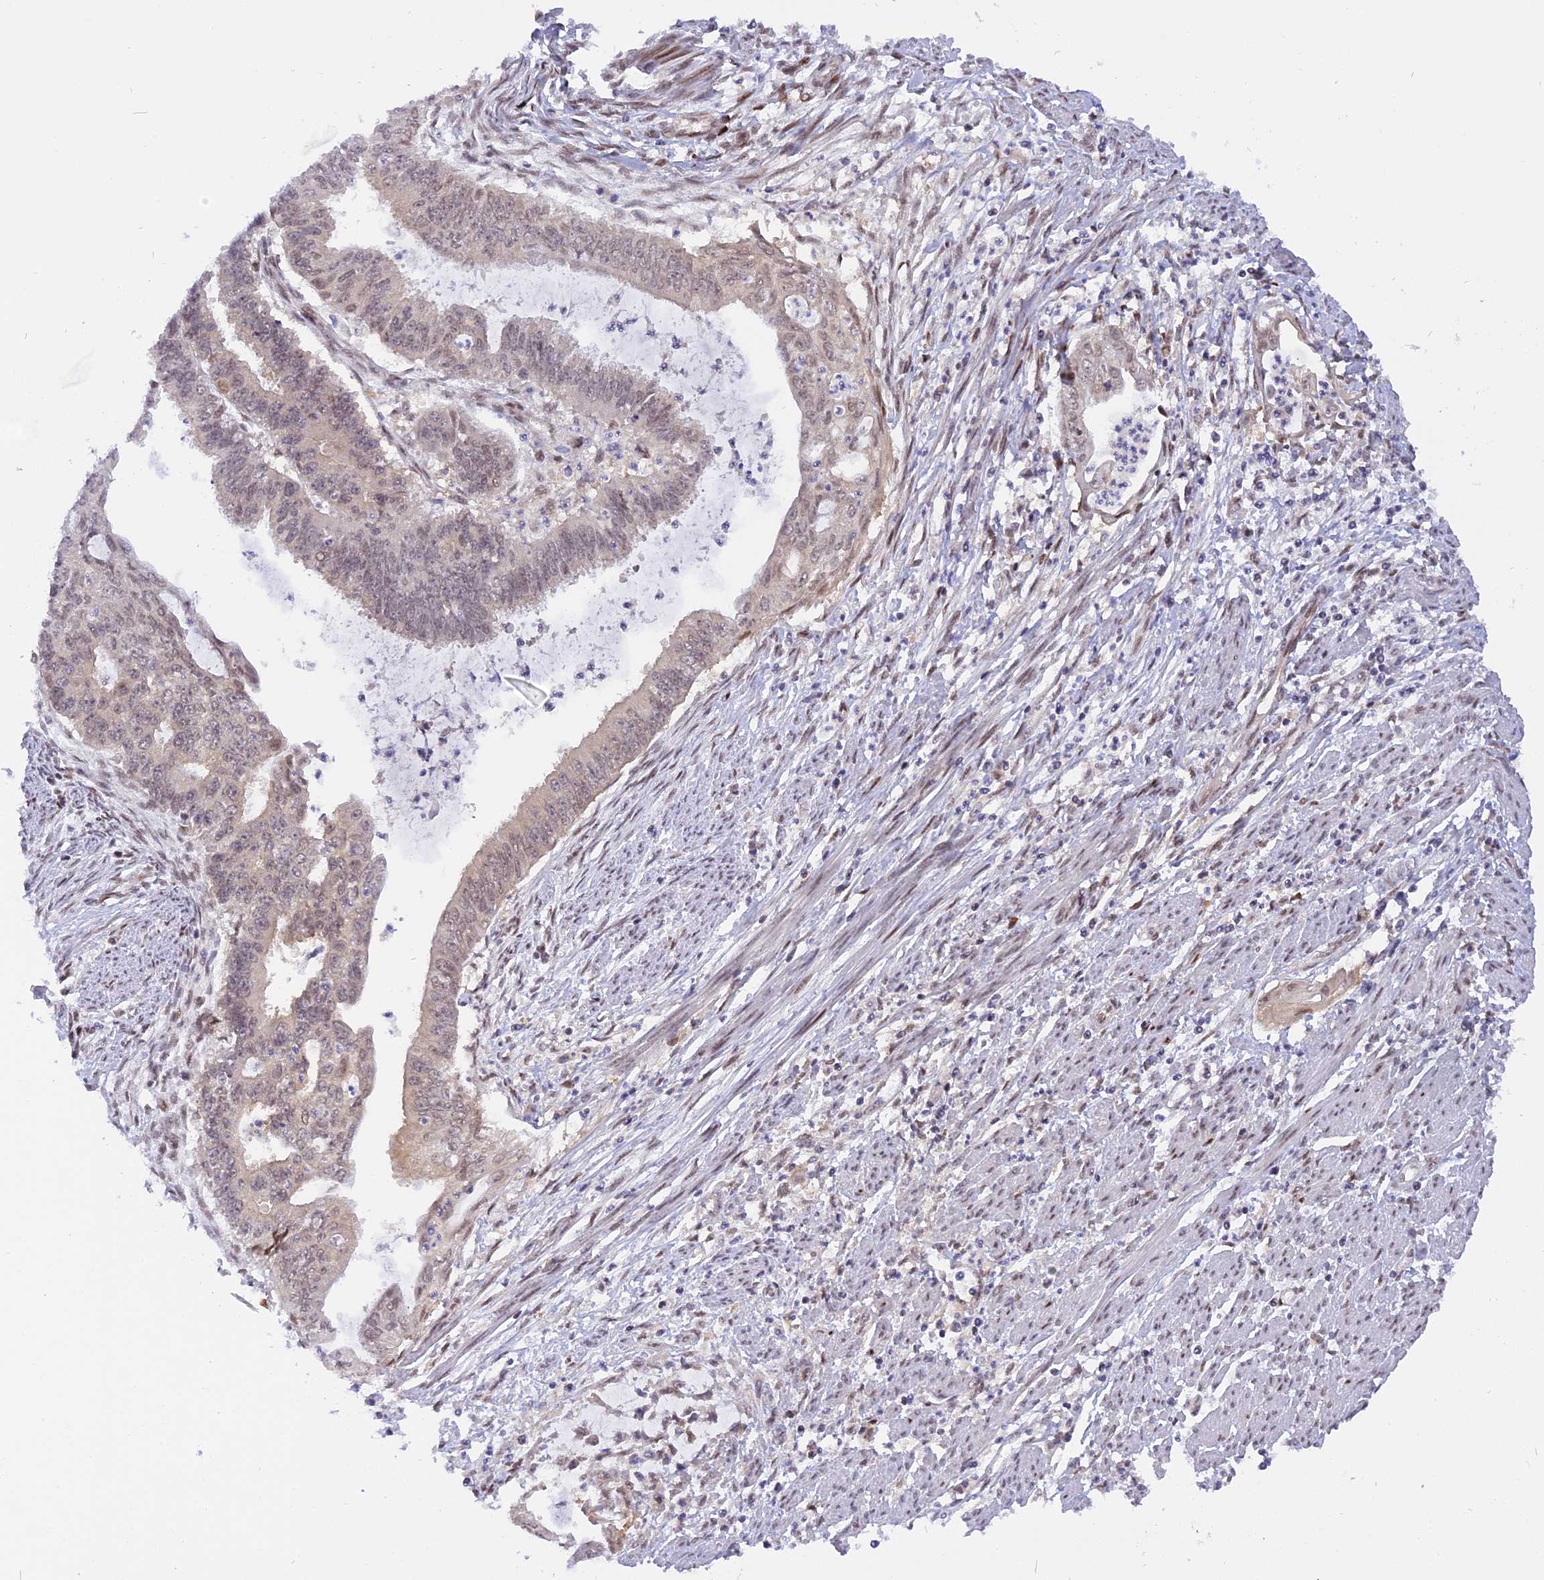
{"staining": {"intensity": "negative", "quantity": "none", "location": "none"}, "tissue": "endometrial cancer", "cell_type": "Tumor cells", "image_type": "cancer", "snomed": [{"axis": "morphology", "description": "Adenocarcinoma, NOS"}, {"axis": "topography", "description": "Endometrium"}], "caption": "Tumor cells show no significant expression in endometrial cancer.", "gene": "RABGGTA", "patient": {"sex": "female", "age": 73}}